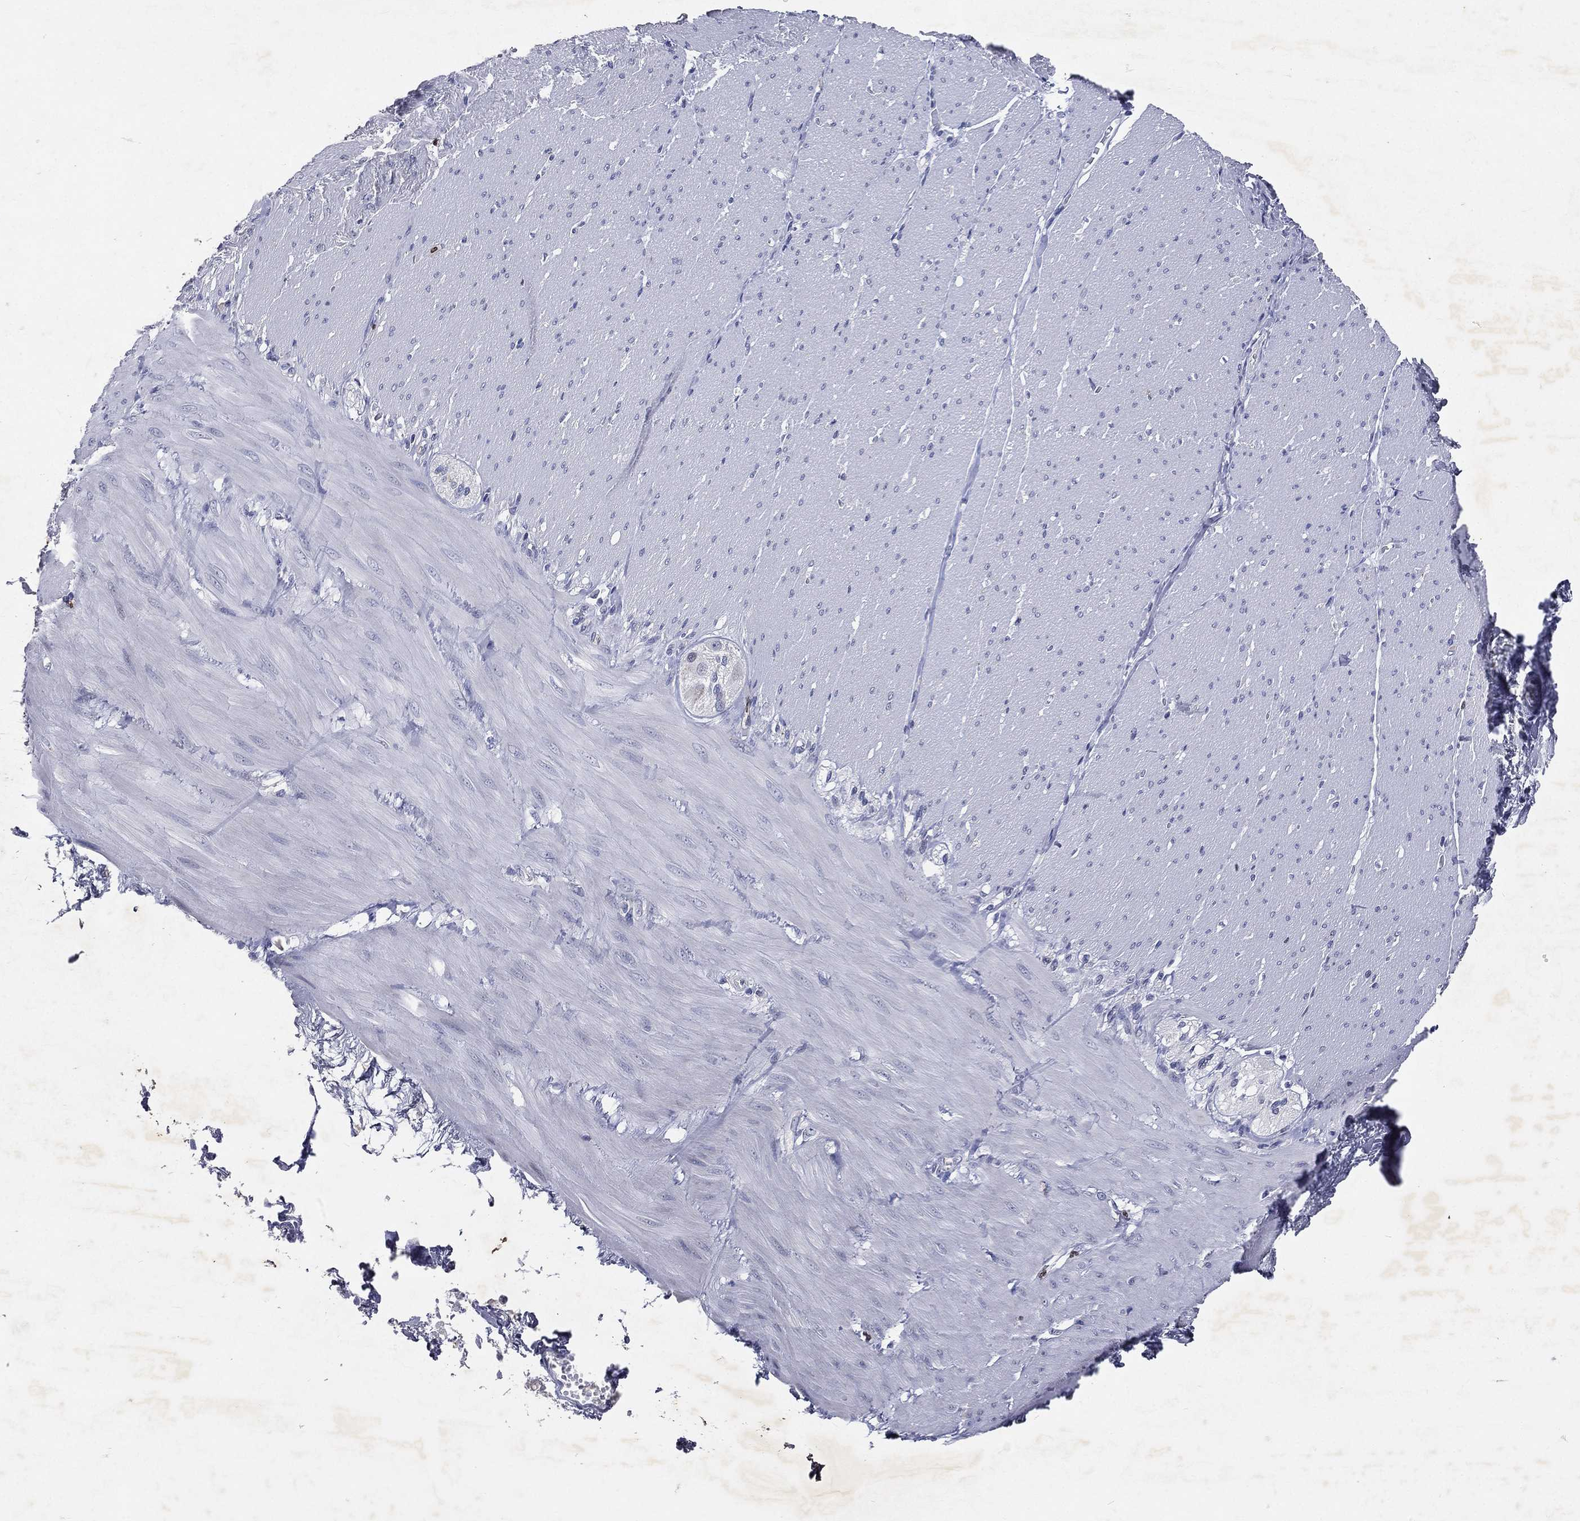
{"staining": {"intensity": "negative", "quantity": "none", "location": "none"}, "tissue": "adipose tissue", "cell_type": "Adipocytes", "image_type": "normal", "snomed": [{"axis": "morphology", "description": "Normal tissue, NOS"}, {"axis": "topography", "description": "Smooth muscle"}, {"axis": "topography", "description": "Duodenum"}, {"axis": "topography", "description": "Peripheral nerve tissue"}], "caption": "Adipose tissue stained for a protein using IHC demonstrates no positivity adipocytes.", "gene": "SLC34A2", "patient": {"sex": "female", "age": 61}}